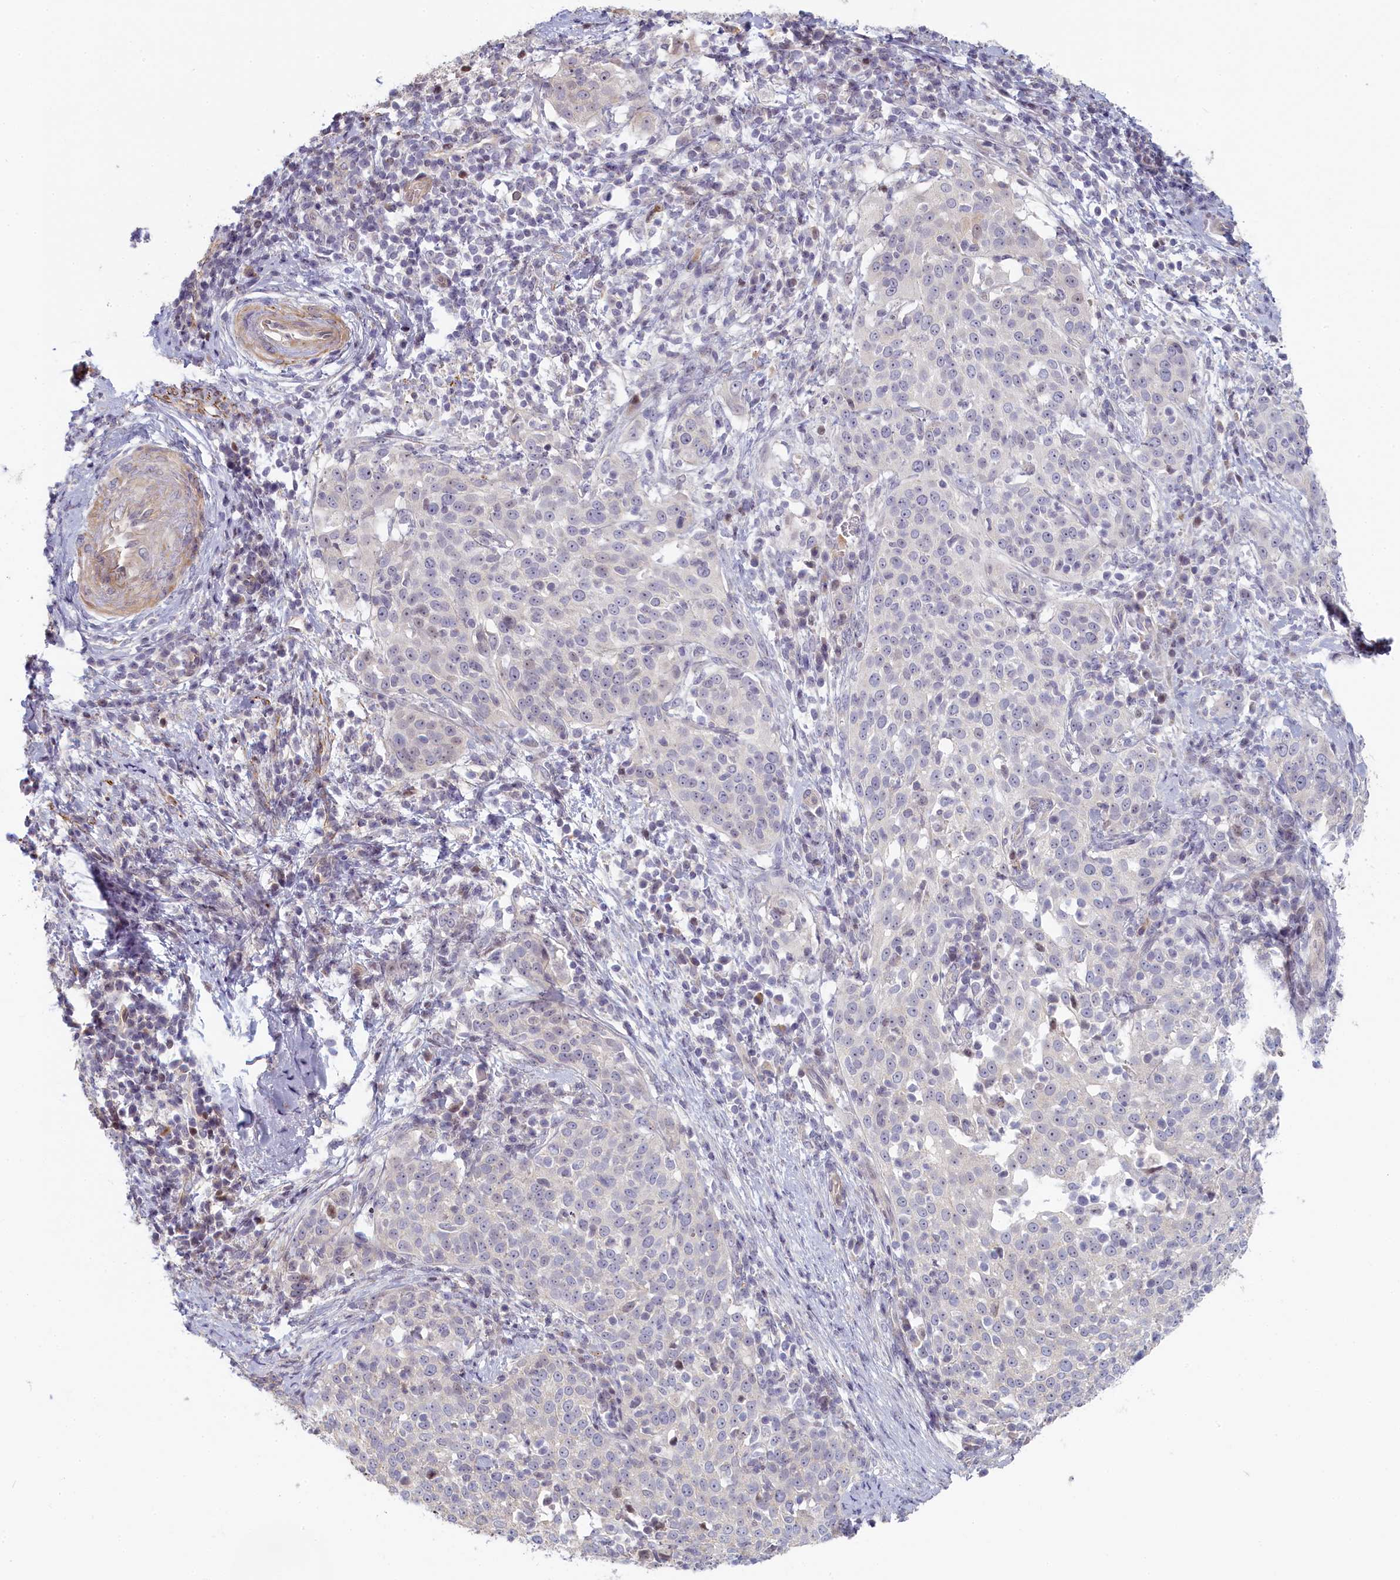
{"staining": {"intensity": "negative", "quantity": "none", "location": "none"}, "tissue": "cervical cancer", "cell_type": "Tumor cells", "image_type": "cancer", "snomed": [{"axis": "morphology", "description": "Squamous cell carcinoma, NOS"}, {"axis": "topography", "description": "Cervix"}], "caption": "Tumor cells show no significant expression in squamous cell carcinoma (cervical).", "gene": "INTS4", "patient": {"sex": "female", "age": 57}}